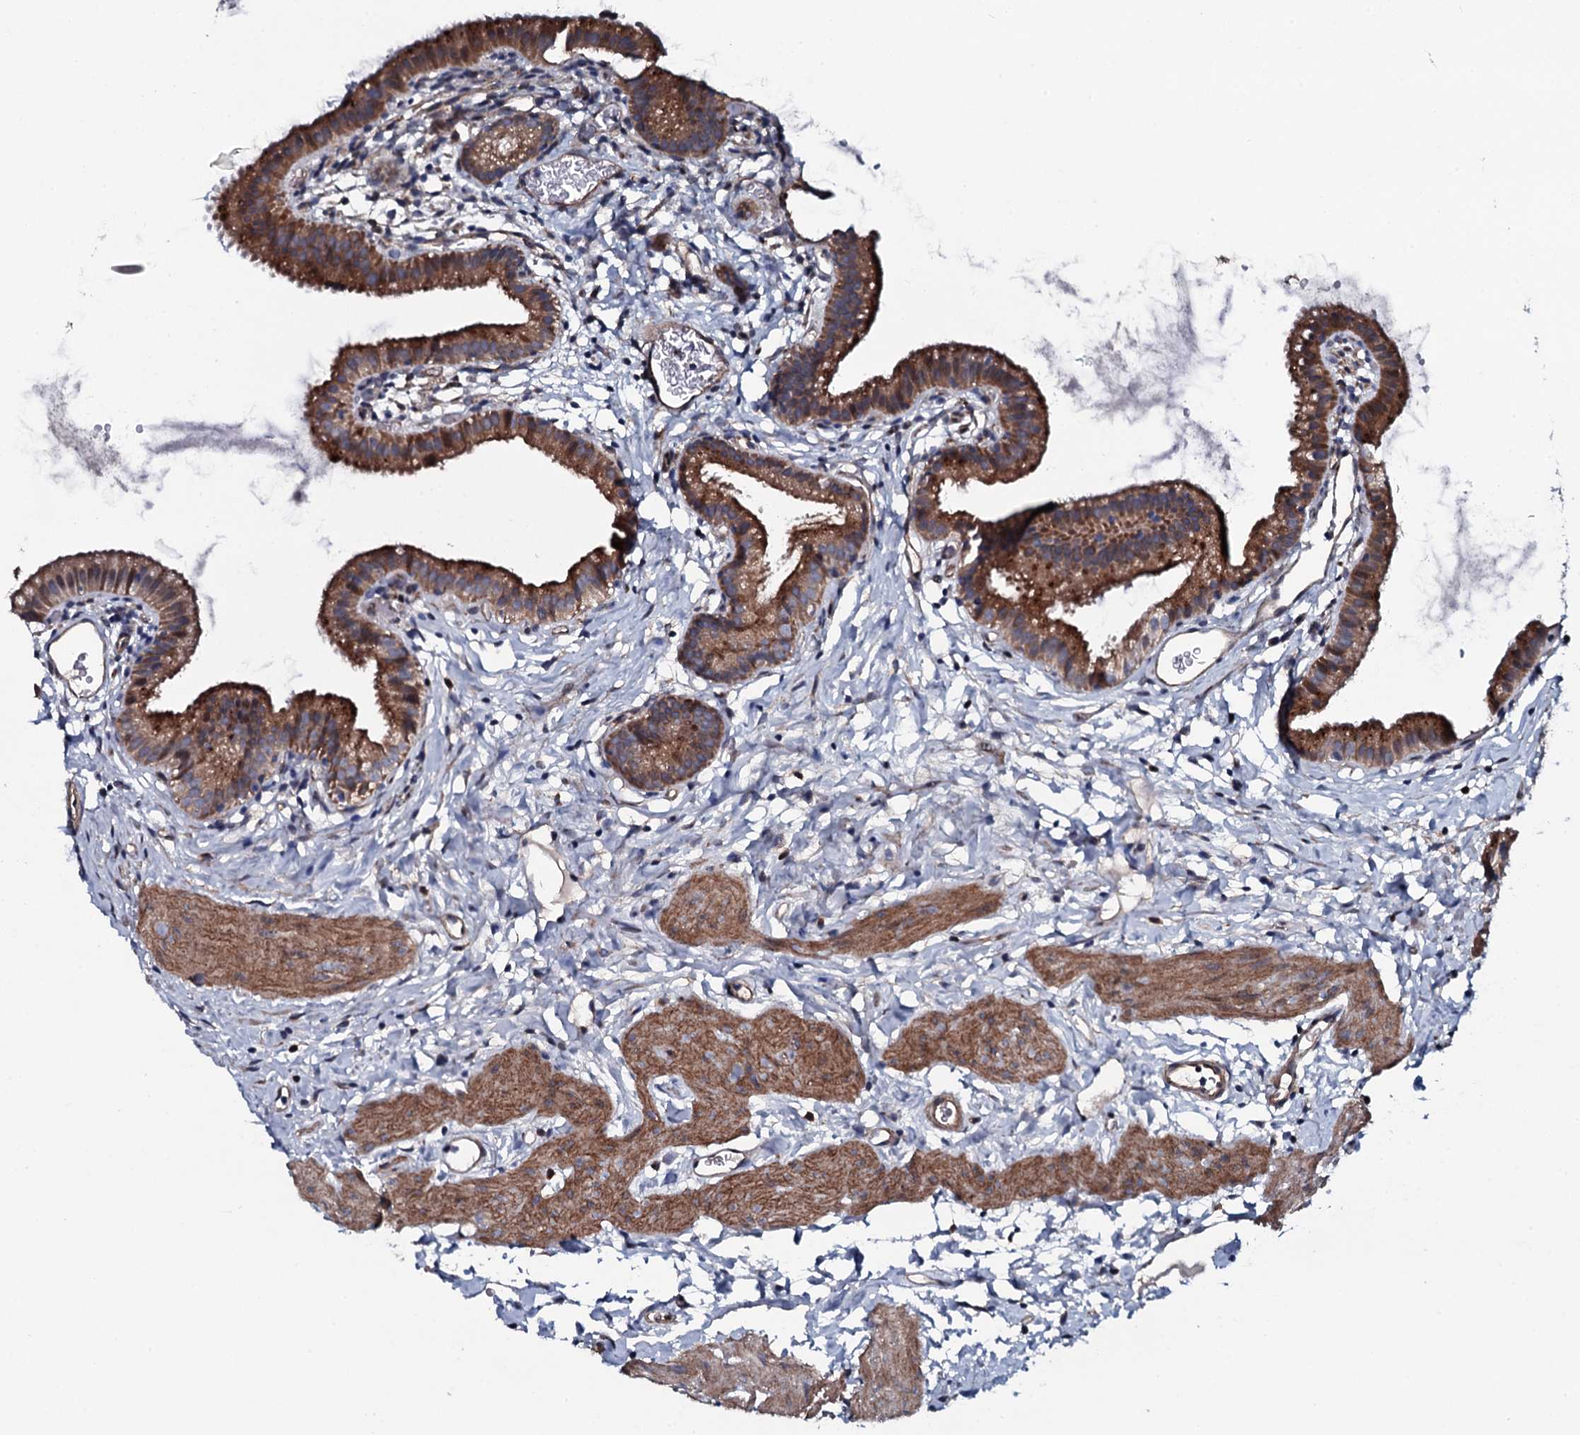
{"staining": {"intensity": "strong", "quantity": ">75%", "location": "cytoplasmic/membranous"}, "tissue": "gallbladder", "cell_type": "Glandular cells", "image_type": "normal", "snomed": [{"axis": "morphology", "description": "Normal tissue, NOS"}, {"axis": "topography", "description": "Gallbladder"}], "caption": "Protein expression analysis of unremarkable gallbladder exhibits strong cytoplasmic/membranous positivity in about >75% of glandular cells.", "gene": "KCTD4", "patient": {"sex": "female", "age": 46}}